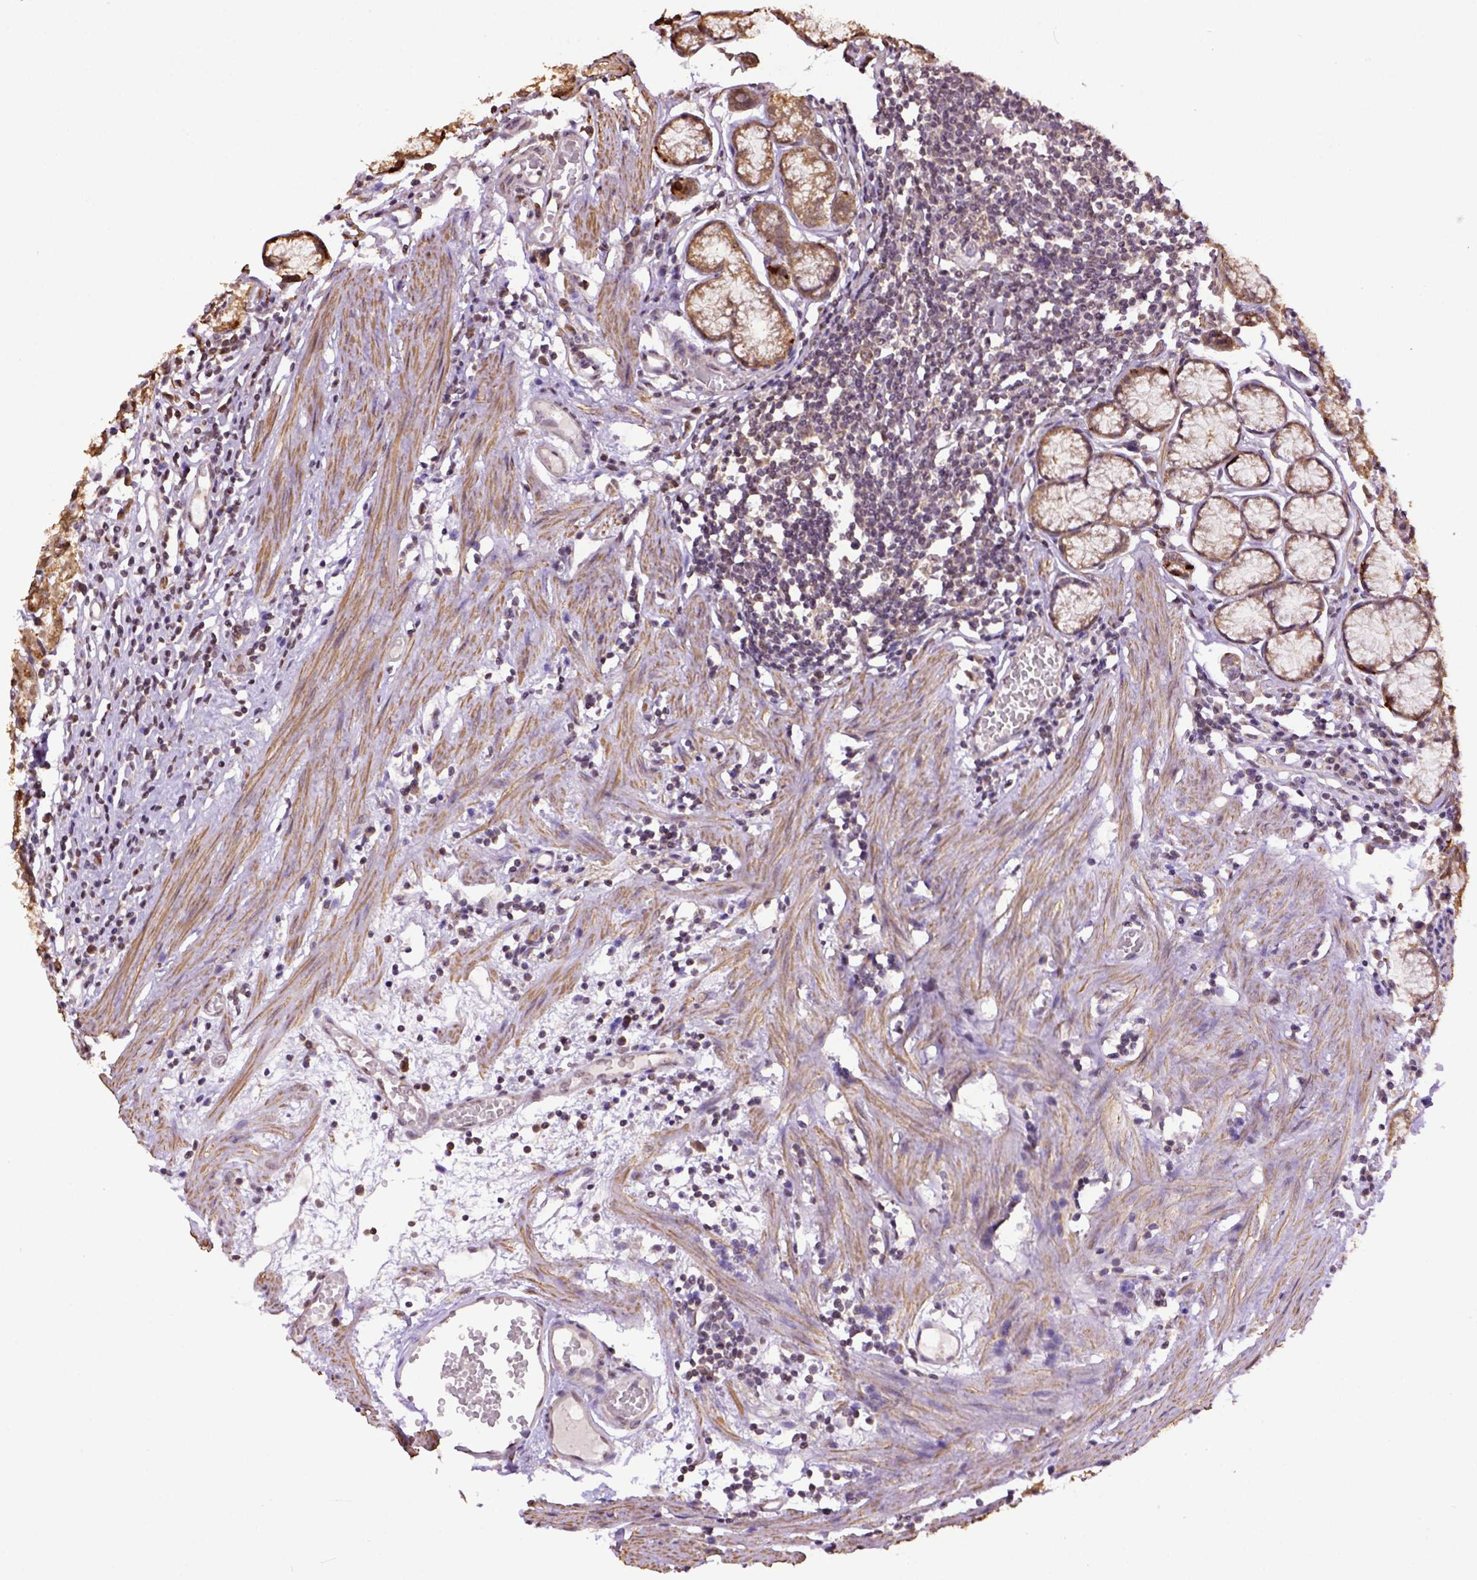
{"staining": {"intensity": "moderate", "quantity": "<25%", "location": "cytoplasmic/membranous"}, "tissue": "stomach", "cell_type": "Glandular cells", "image_type": "normal", "snomed": [{"axis": "morphology", "description": "Normal tissue, NOS"}, {"axis": "topography", "description": "Stomach"}], "caption": "Immunohistochemical staining of unremarkable human stomach demonstrates low levels of moderate cytoplasmic/membranous positivity in approximately <25% of glandular cells. (DAB IHC with brightfield microscopy, high magnification).", "gene": "WDR17", "patient": {"sex": "male", "age": 55}}